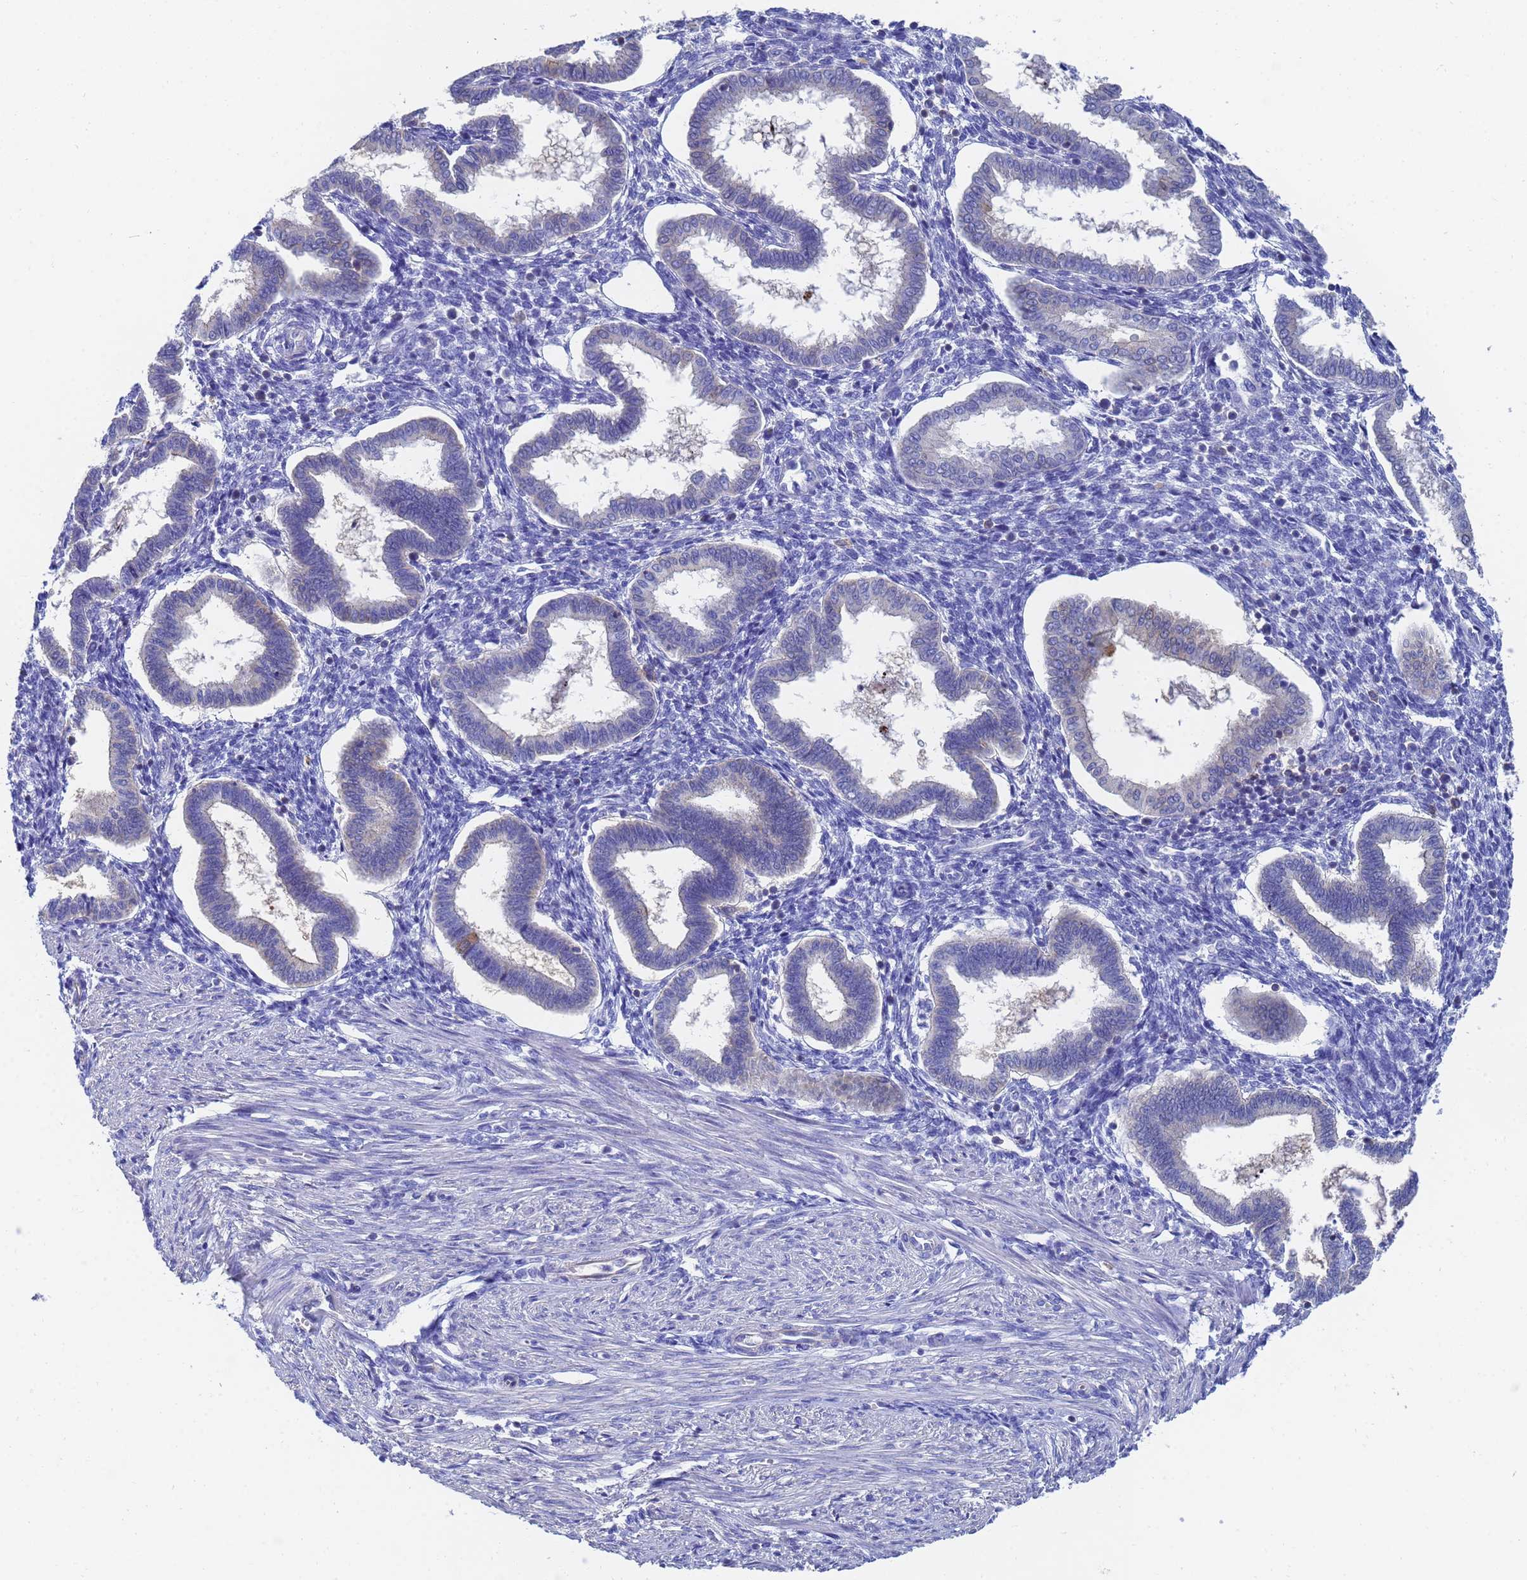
{"staining": {"intensity": "negative", "quantity": "none", "location": "none"}, "tissue": "endometrium", "cell_type": "Cells in endometrial stroma", "image_type": "normal", "snomed": [{"axis": "morphology", "description": "Normal tissue, NOS"}, {"axis": "topography", "description": "Endometrium"}], "caption": "Cells in endometrial stroma are negative for protein expression in benign human endometrium. The staining was performed using DAB (3,3'-diaminobenzidine) to visualize the protein expression in brown, while the nuclei were stained in blue with hematoxylin (Magnification: 20x).", "gene": "GCHFR", "patient": {"sex": "female", "age": 24}}